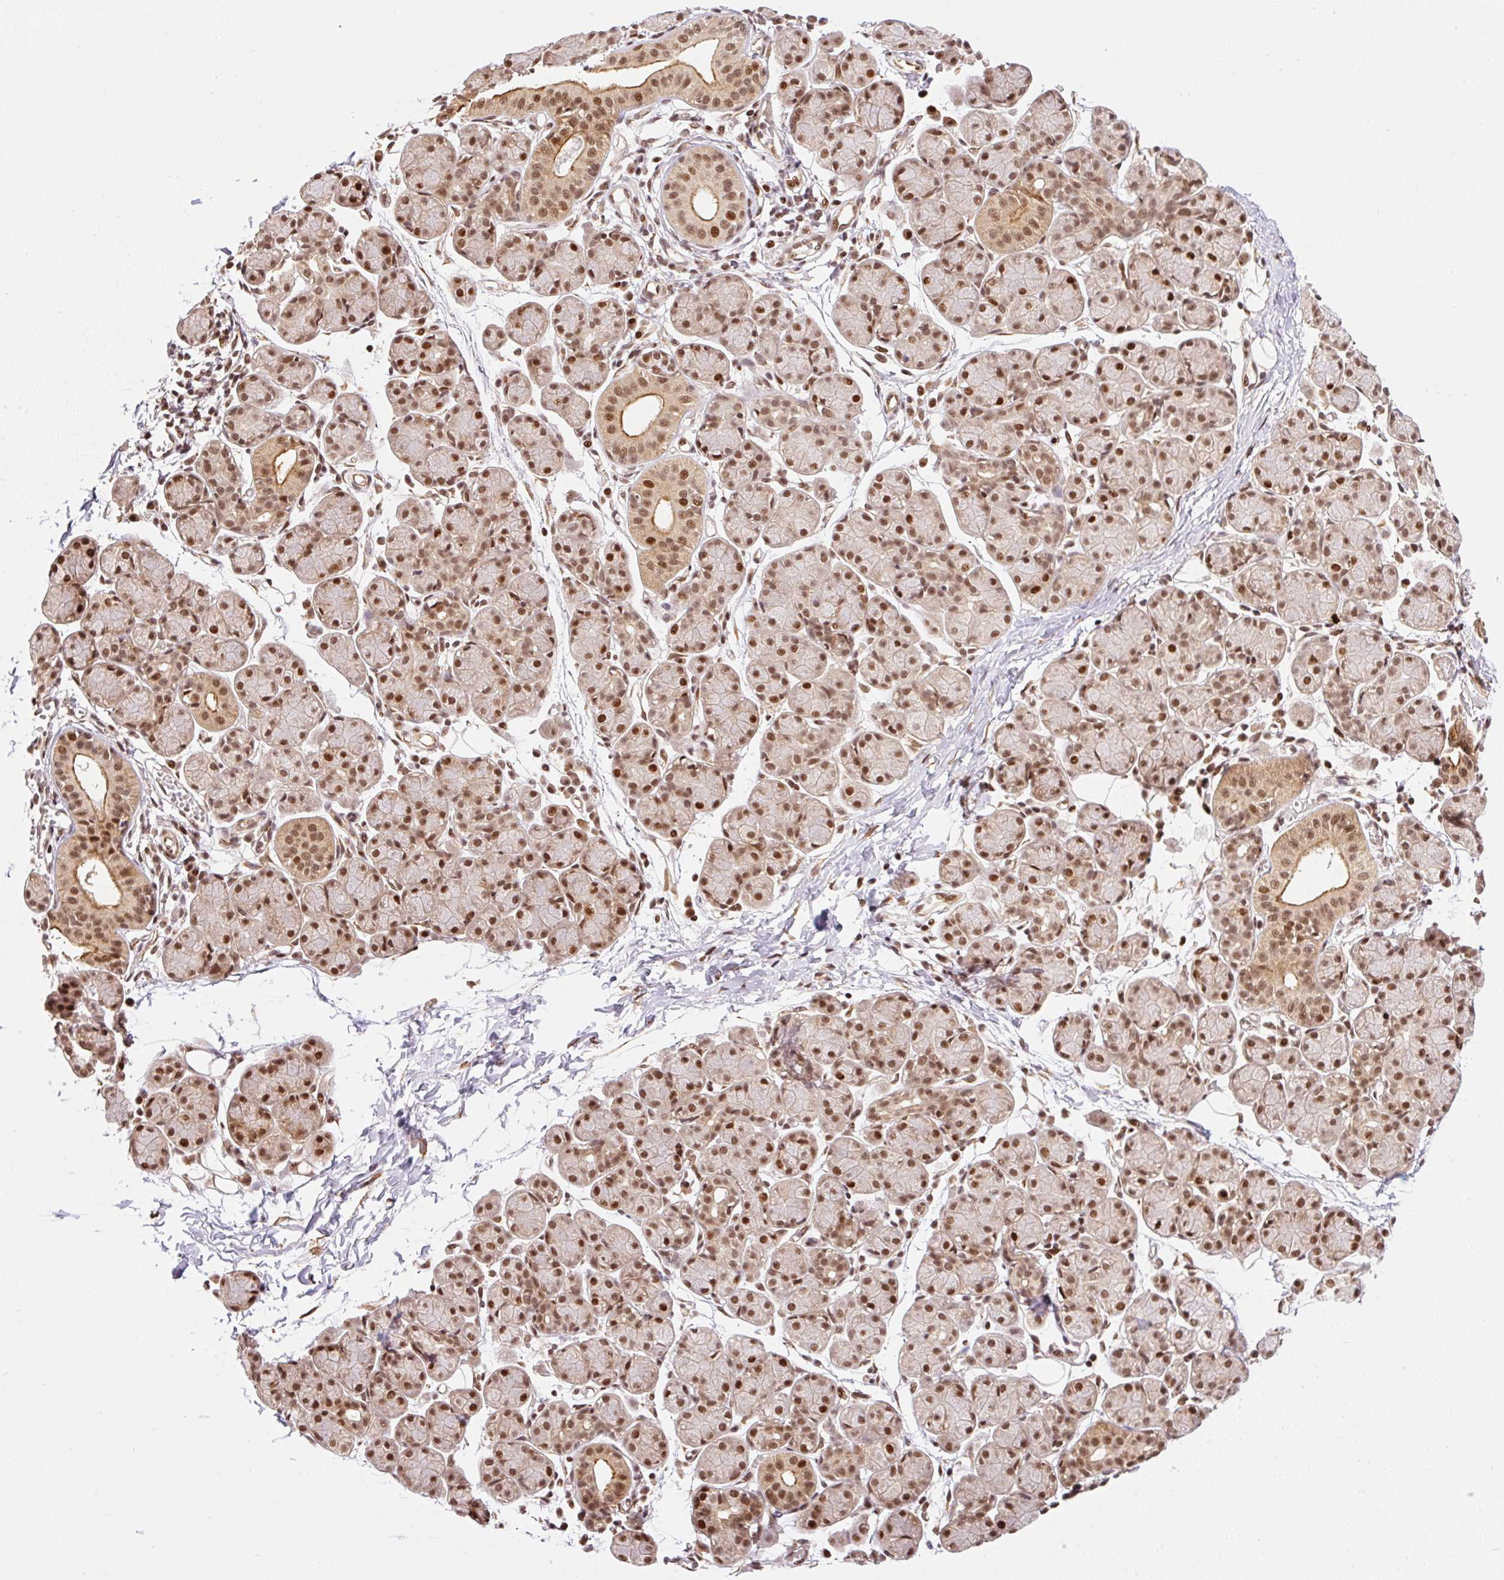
{"staining": {"intensity": "moderate", "quantity": ">75%", "location": "nuclear"}, "tissue": "salivary gland", "cell_type": "Glandular cells", "image_type": "normal", "snomed": [{"axis": "morphology", "description": "Normal tissue, NOS"}, {"axis": "morphology", "description": "Inflammation, NOS"}, {"axis": "topography", "description": "Lymph node"}, {"axis": "topography", "description": "Salivary gland"}], "caption": "Protein expression analysis of unremarkable salivary gland displays moderate nuclear expression in approximately >75% of glandular cells.", "gene": "INTS8", "patient": {"sex": "male", "age": 3}}